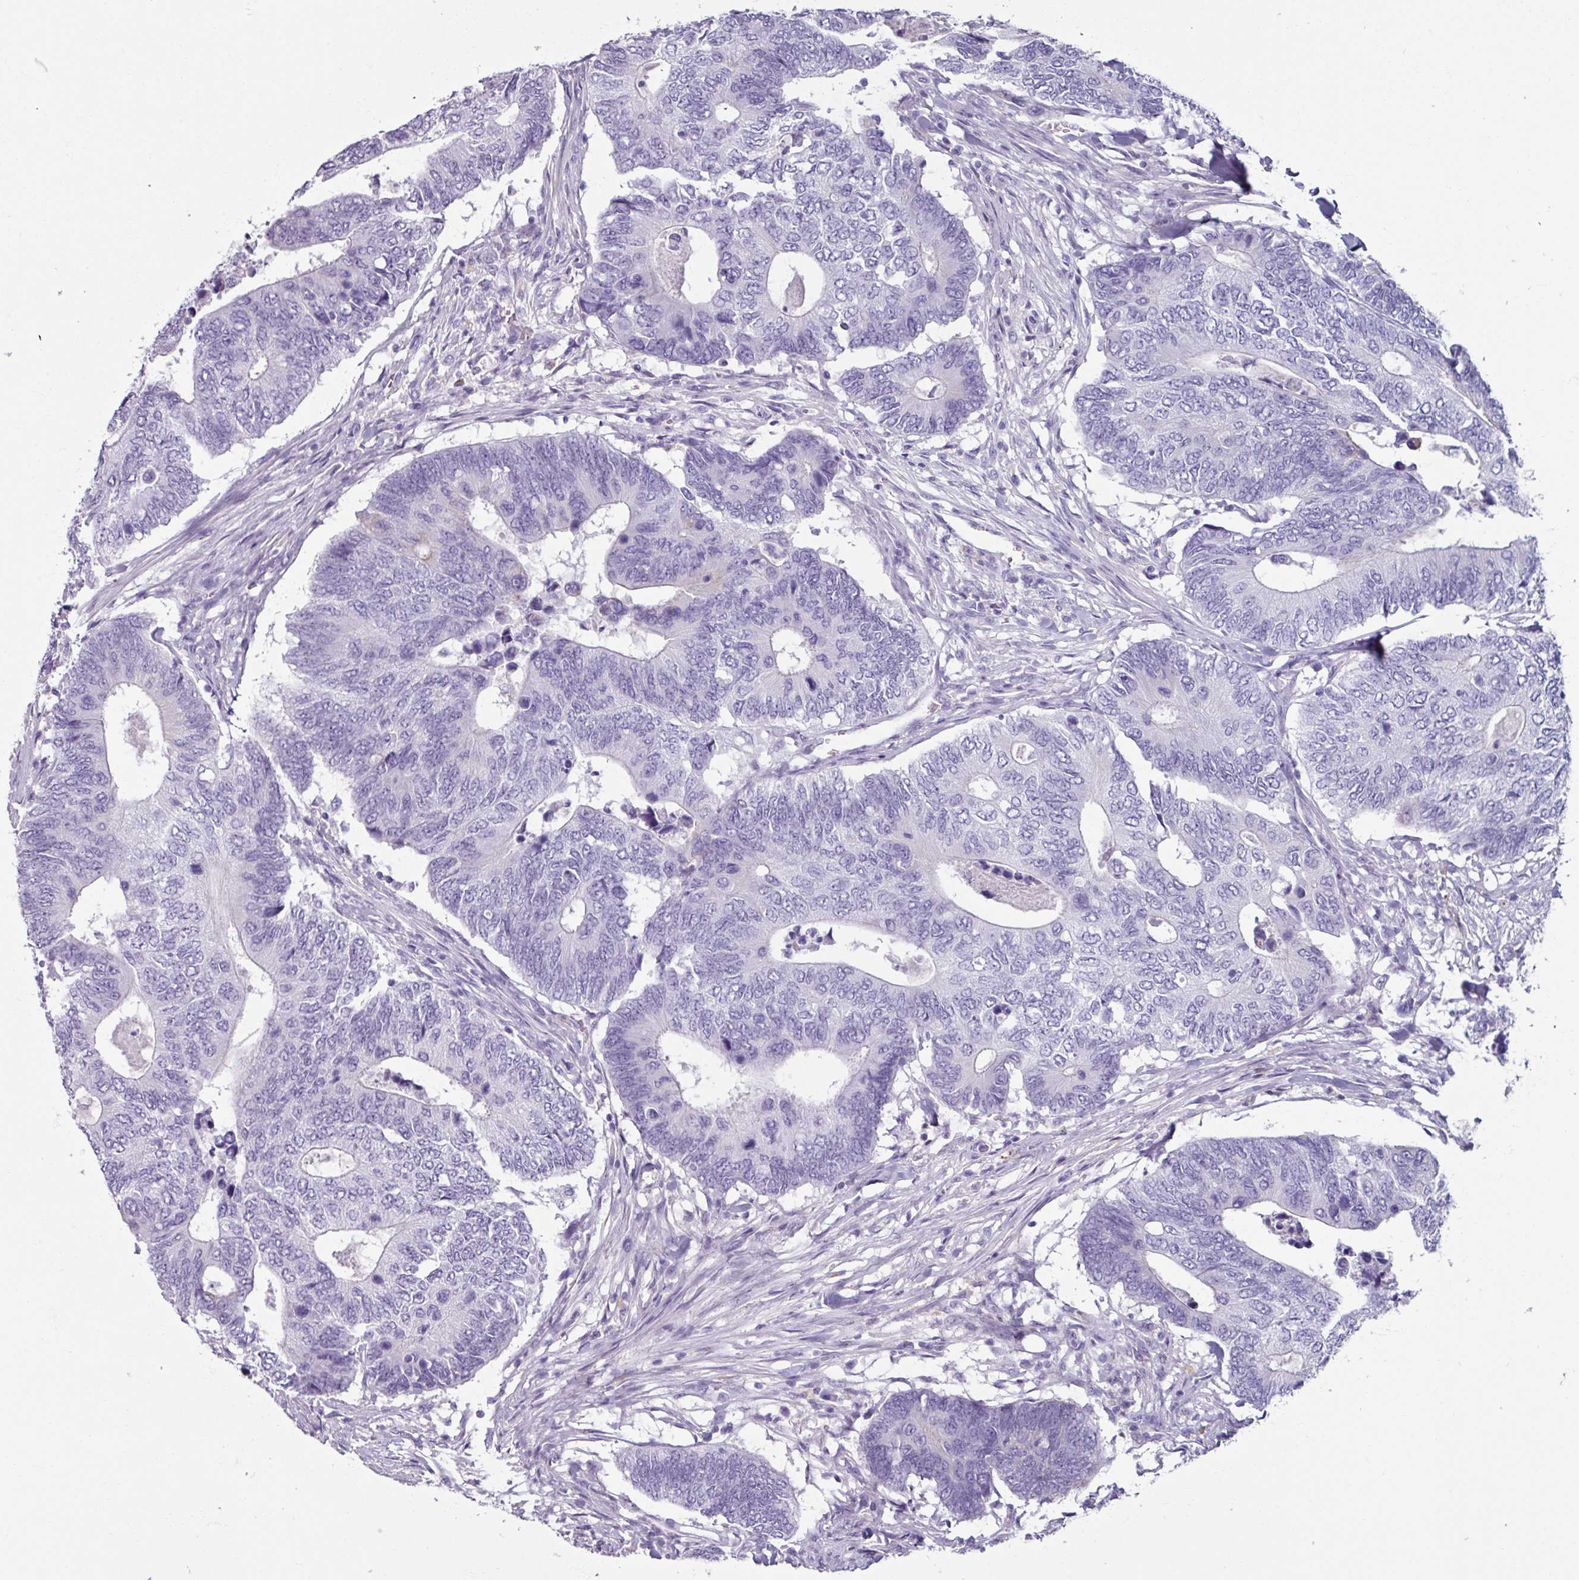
{"staining": {"intensity": "negative", "quantity": "none", "location": "none"}, "tissue": "colorectal cancer", "cell_type": "Tumor cells", "image_type": "cancer", "snomed": [{"axis": "morphology", "description": "Adenocarcinoma, NOS"}, {"axis": "topography", "description": "Colon"}], "caption": "High magnification brightfield microscopy of adenocarcinoma (colorectal) stained with DAB (3,3'-diaminobenzidine) (brown) and counterstained with hematoxylin (blue): tumor cells show no significant positivity. (DAB IHC with hematoxylin counter stain).", "gene": "SPESP1", "patient": {"sex": "male", "age": 87}}